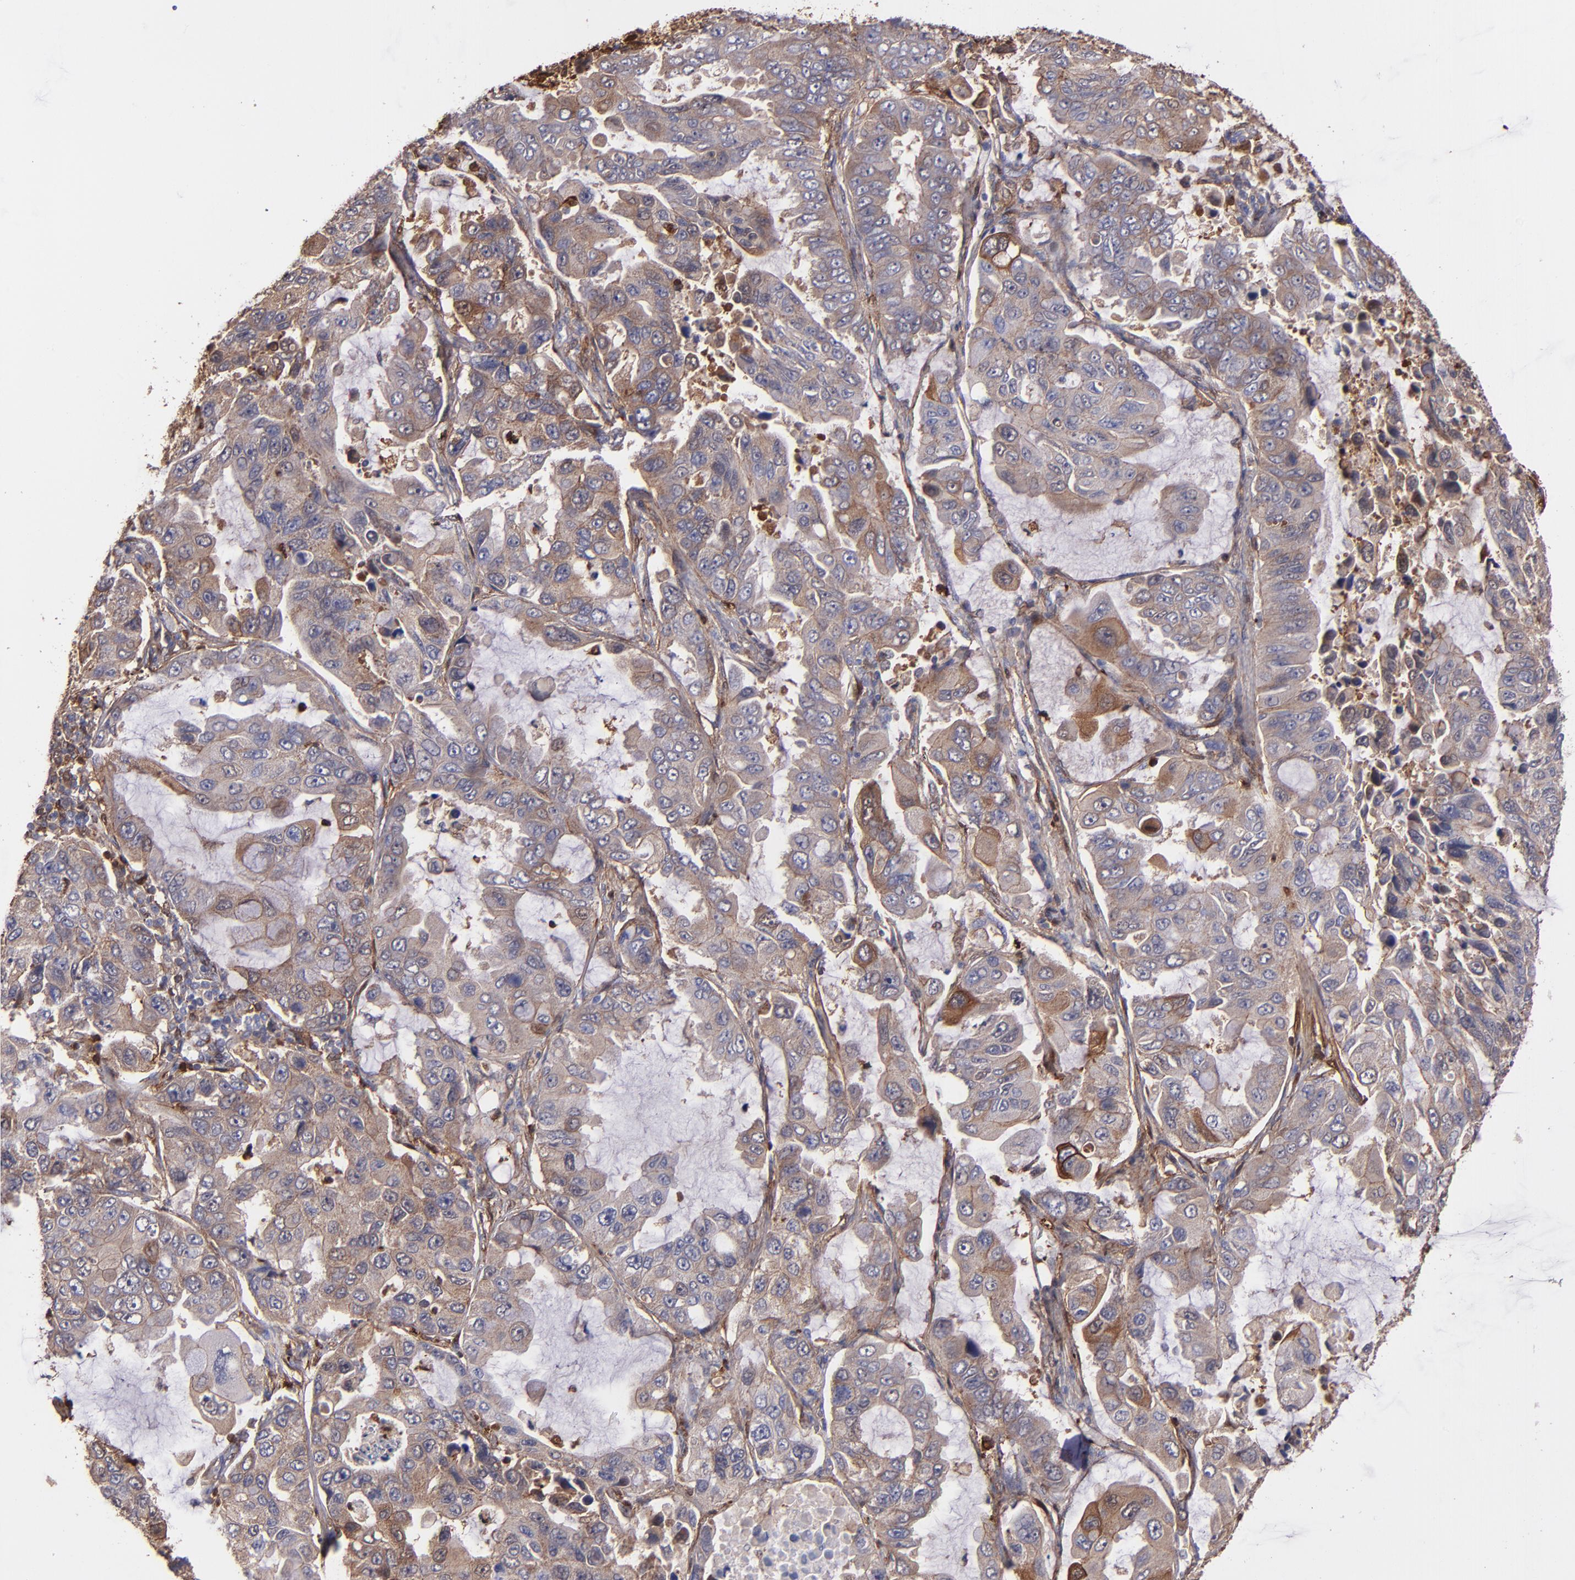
{"staining": {"intensity": "weak", "quantity": ">75%", "location": "cytoplasmic/membranous"}, "tissue": "lung cancer", "cell_type": "Tumor cells", "image_type": "cancer", "snomed": [{"axis": "morphology", "description": "Adenocarcinoma, NOS"}, {"axis": "topography", "description": "Lung"}], "caption": "Approximately >75% of tumor cells in human lung cancer (adenocarcinoma) demonstrate weak cytoplasmic/membranous protein positivity as visualized by brown immunohistochemical staining.", "gene": "VCL", "patient": {"sex": "male", "age": 64}}